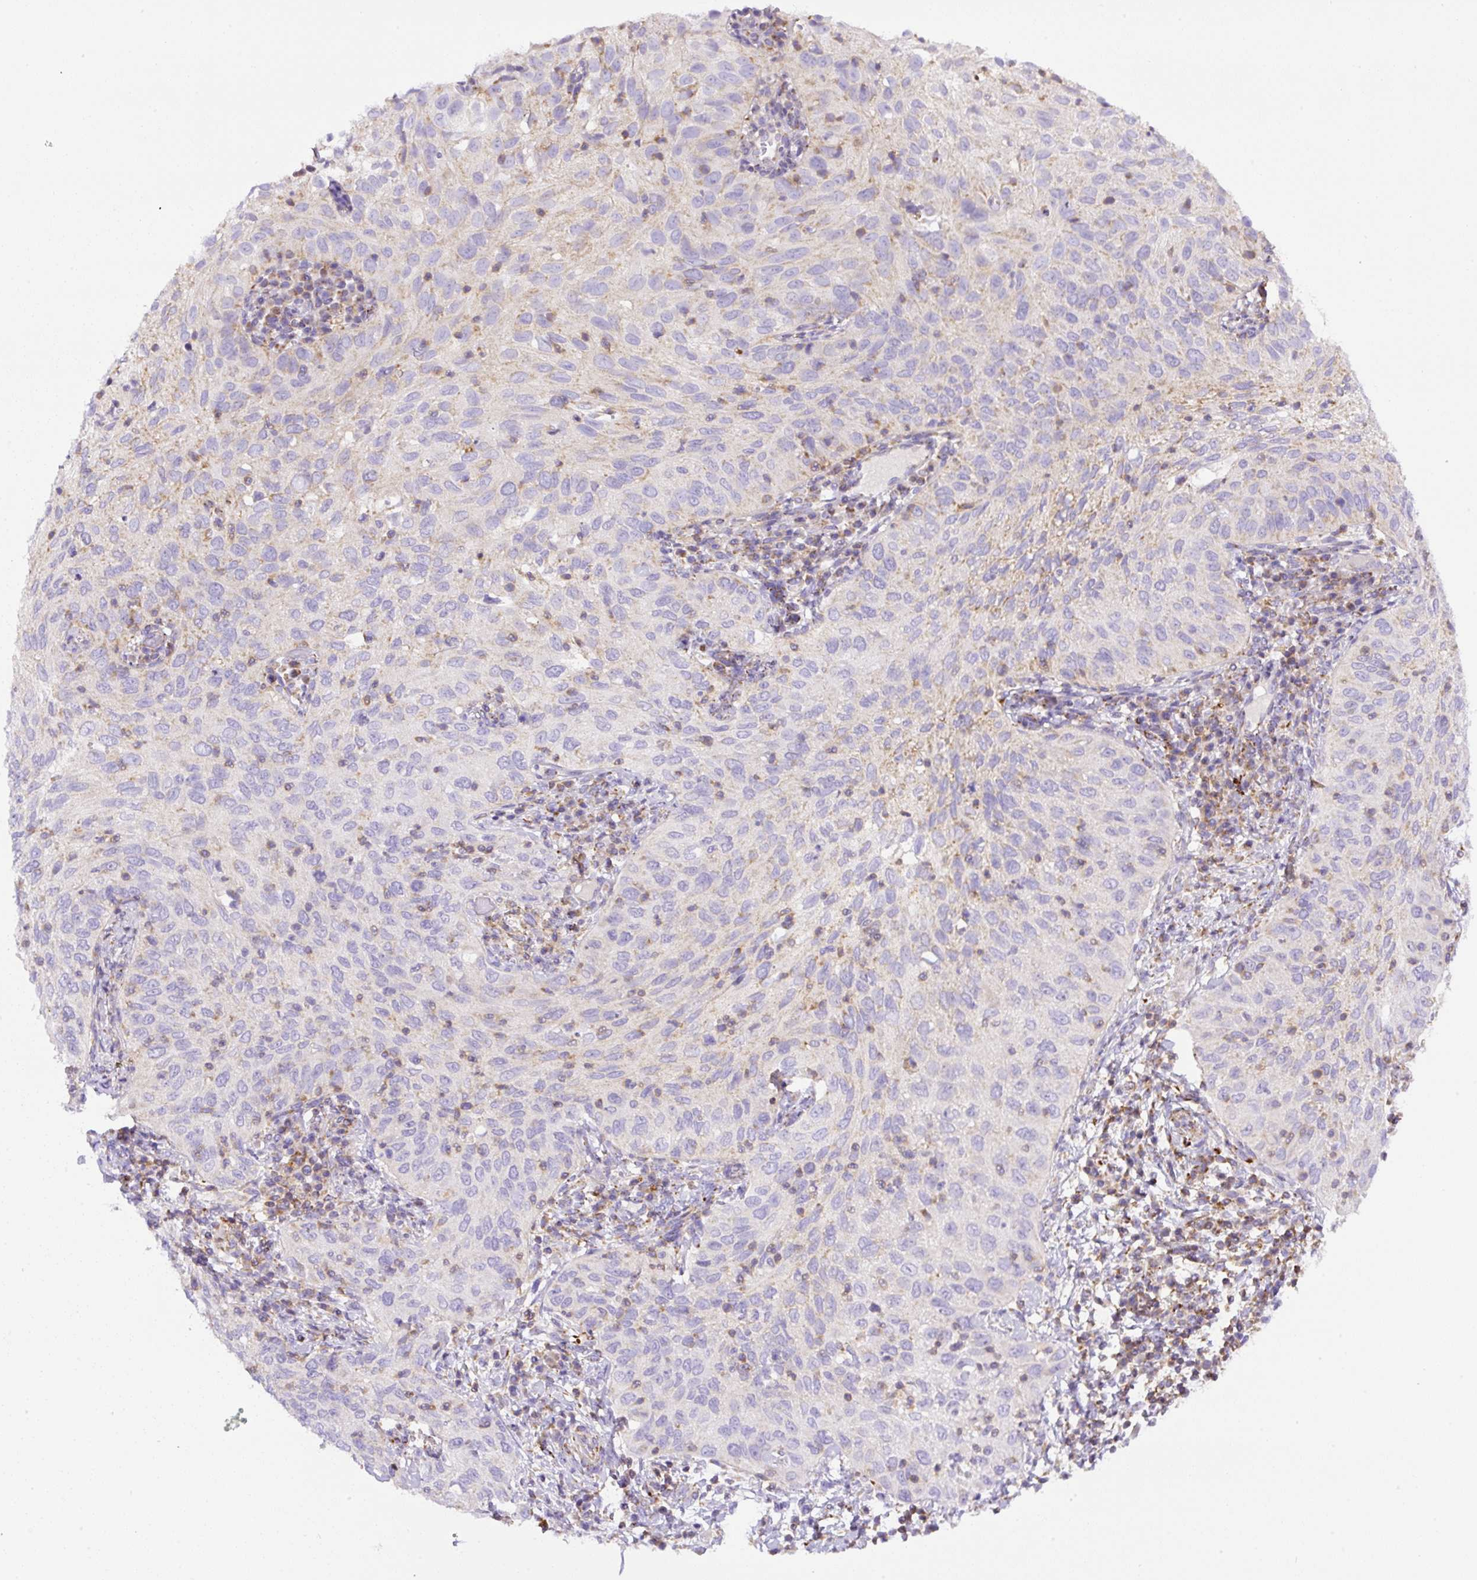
{"staining": {"intensity": "weak", "quantity": "<25%", "location": "cytoplasmic/membranous"}, "tissue": "cervical cancer", "cell_type": "Tumor cells", "image_type": "cancer", "snomed": [{"axis": "morphology", "description": "Squamous cell carcinoma, NOS"}, {"axis": "topography", "description": "Cervix"}], "caption": "A high-resolution image shows IHC staining of cervical squamous cell carcinoma, which displays no significant staining in tumor cells.", "gene": "NF1", "patient": {"sex": "female", "age": 52}}